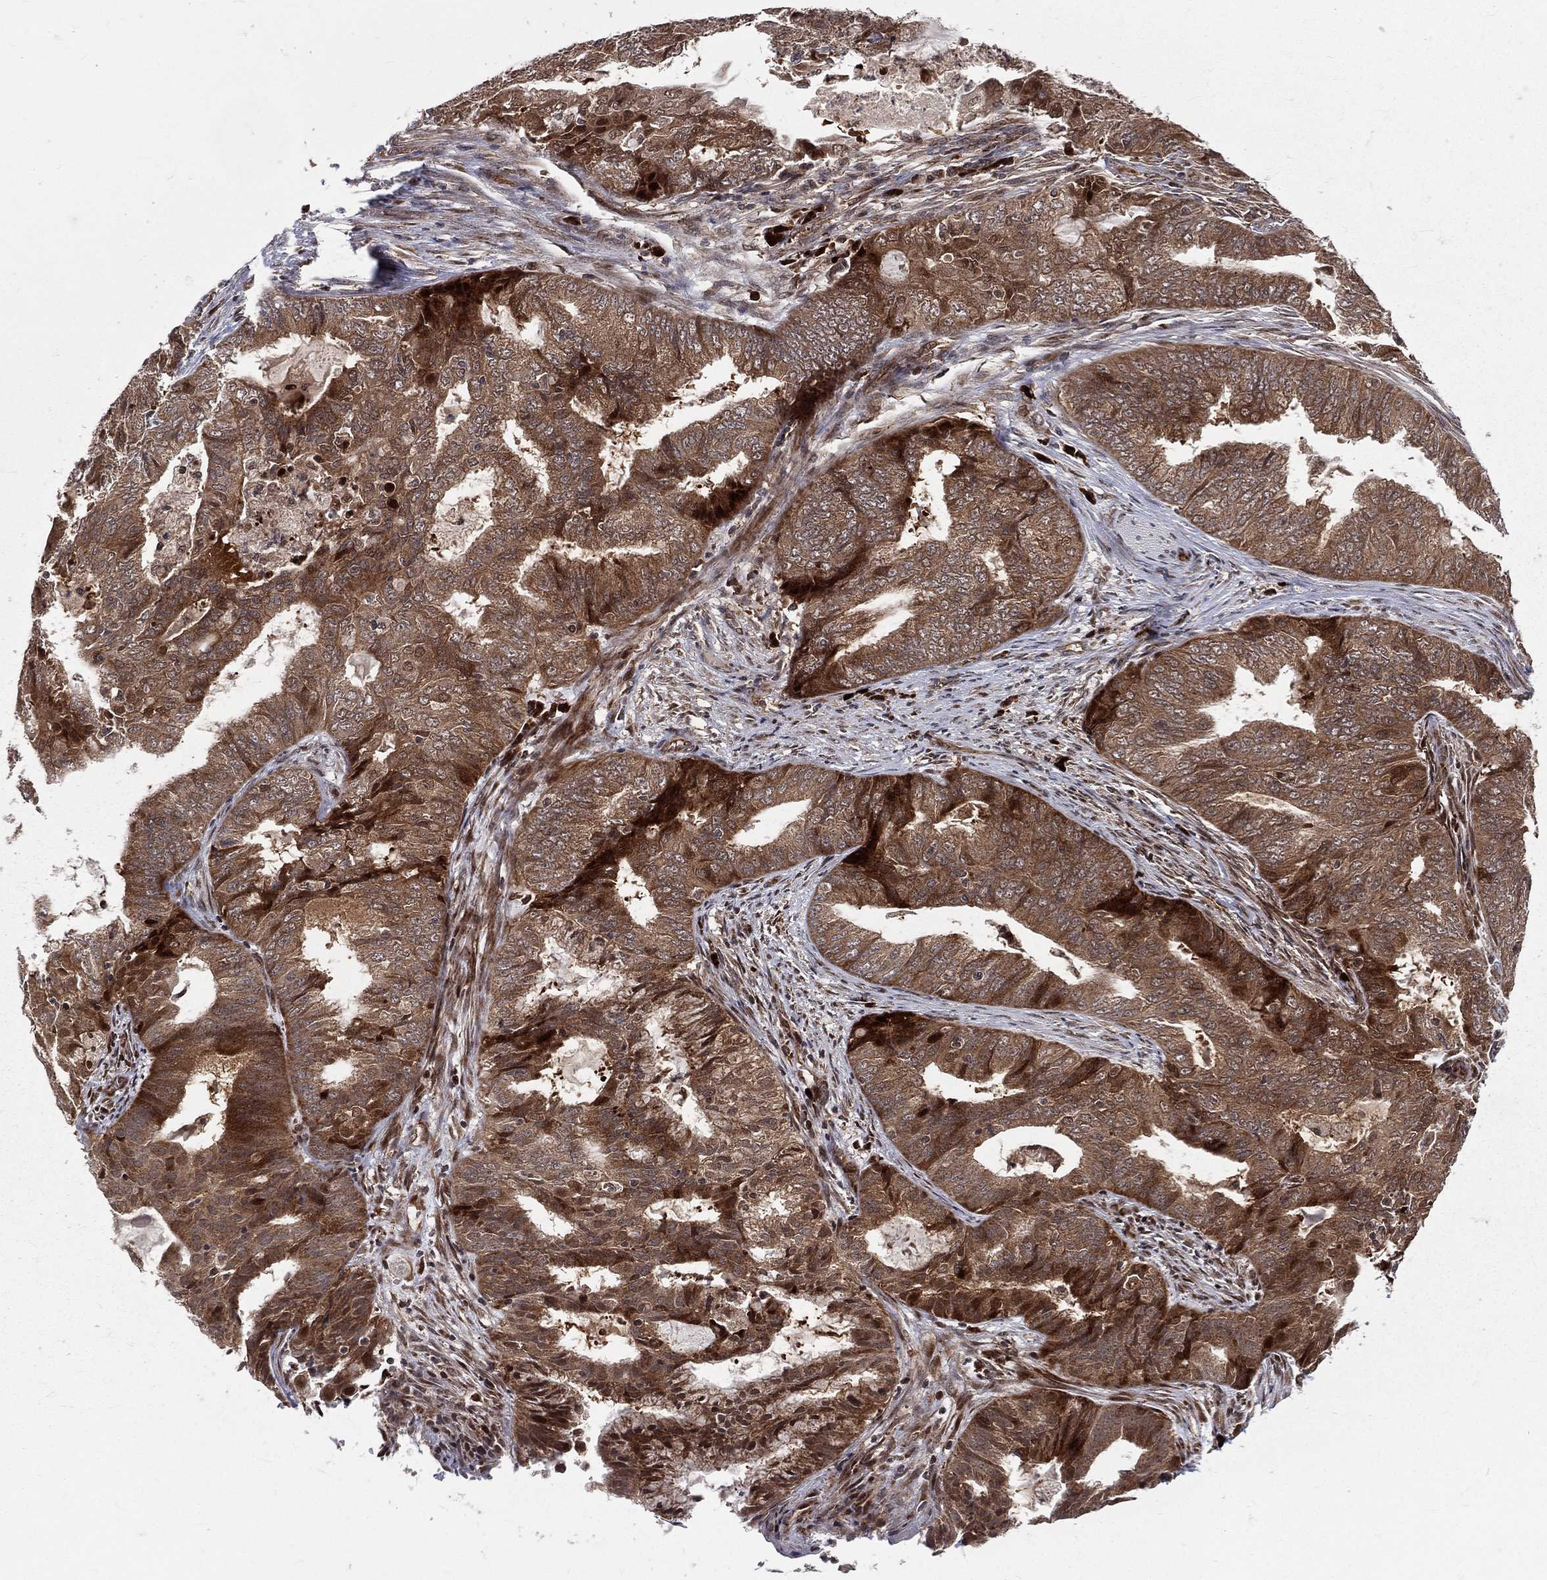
{"staining": {"intensity": "moderate", "quantity": ">75%", "location": "cytoplasmic/membranous"}, "tissue": "endometrial cancer", "cell_type": "Tumor cells", "image_type": "cancer", "snomed": [{"axis": "morphology", "description": "Adenocarcinoma, NOS"}, {"axis": "topography", "description": "Endometrium"}], "caption": "Endometrial cancer (adenocarcinoma) was stained to show a protein in brown. There is medium levels of moderate cytoplasmic/membranous positivity in about >75% of tumor cells.", "gene": "MDM2", "patient": {"sex": "female", "age": 62}}